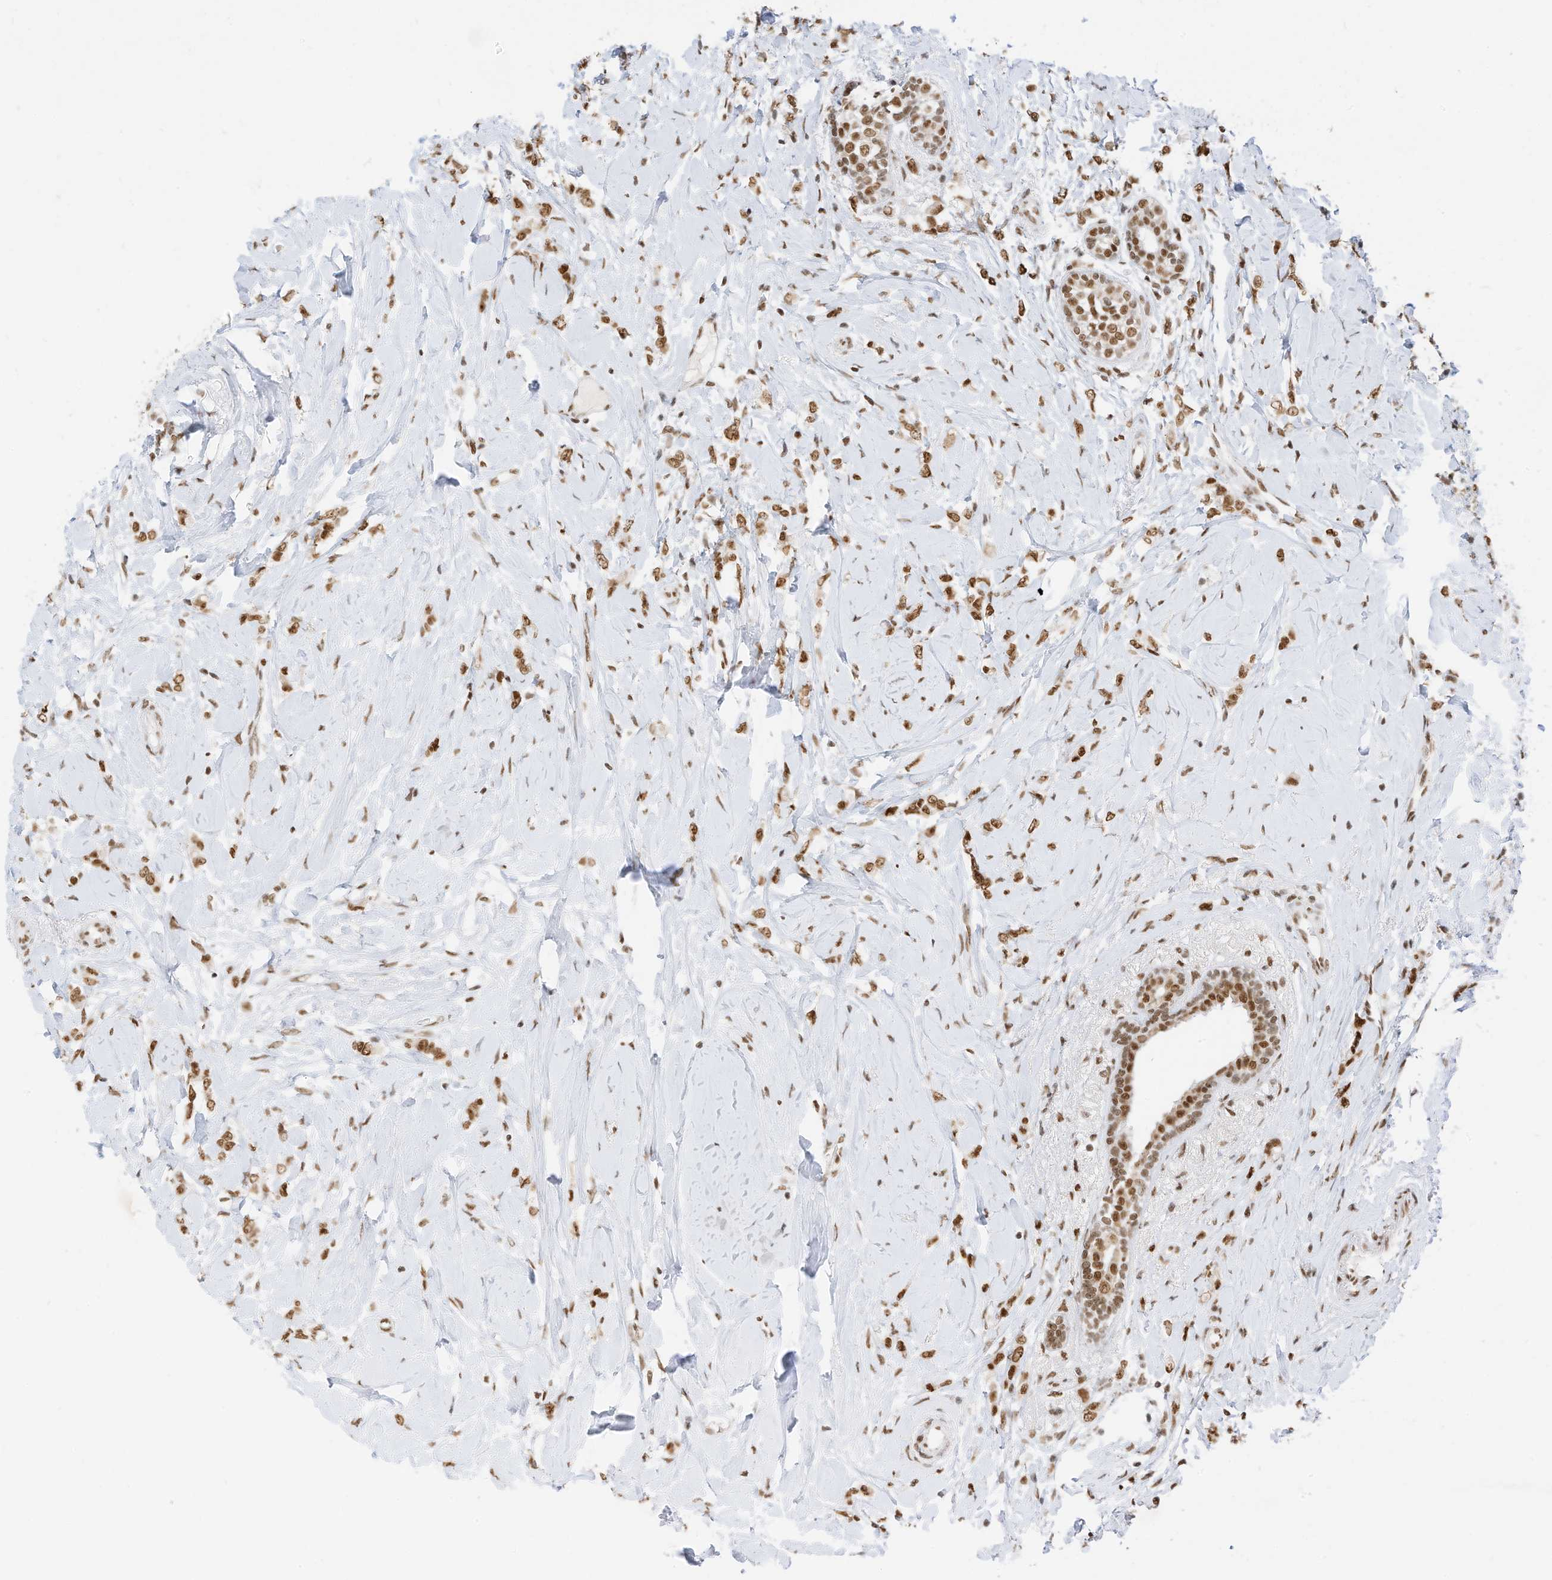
{"staining": {"intensity": "moderate", "quantity": ">75%", "location": "nuclear"}, "tissue": "breast cancer", "cell_type": "Tumor cells", "image_type": "cancer", "snomed": [{"axis": "morphology", "description": "Normal tissue, NOS"}, {"axis": "morphology", "description": "Lobular carcinoma"}, {"axis": "topography", "description": "Breast"}], "caption": "High-power microscopy captured an immunohistochemistry (IHC) micrograph of breast cancer (lobular carcinoma), revealing moderate nuclear positivity in about >75% of tumor cells.", "gene": "SMARCA2", "patient": {"sex": "female", "age": 47}}